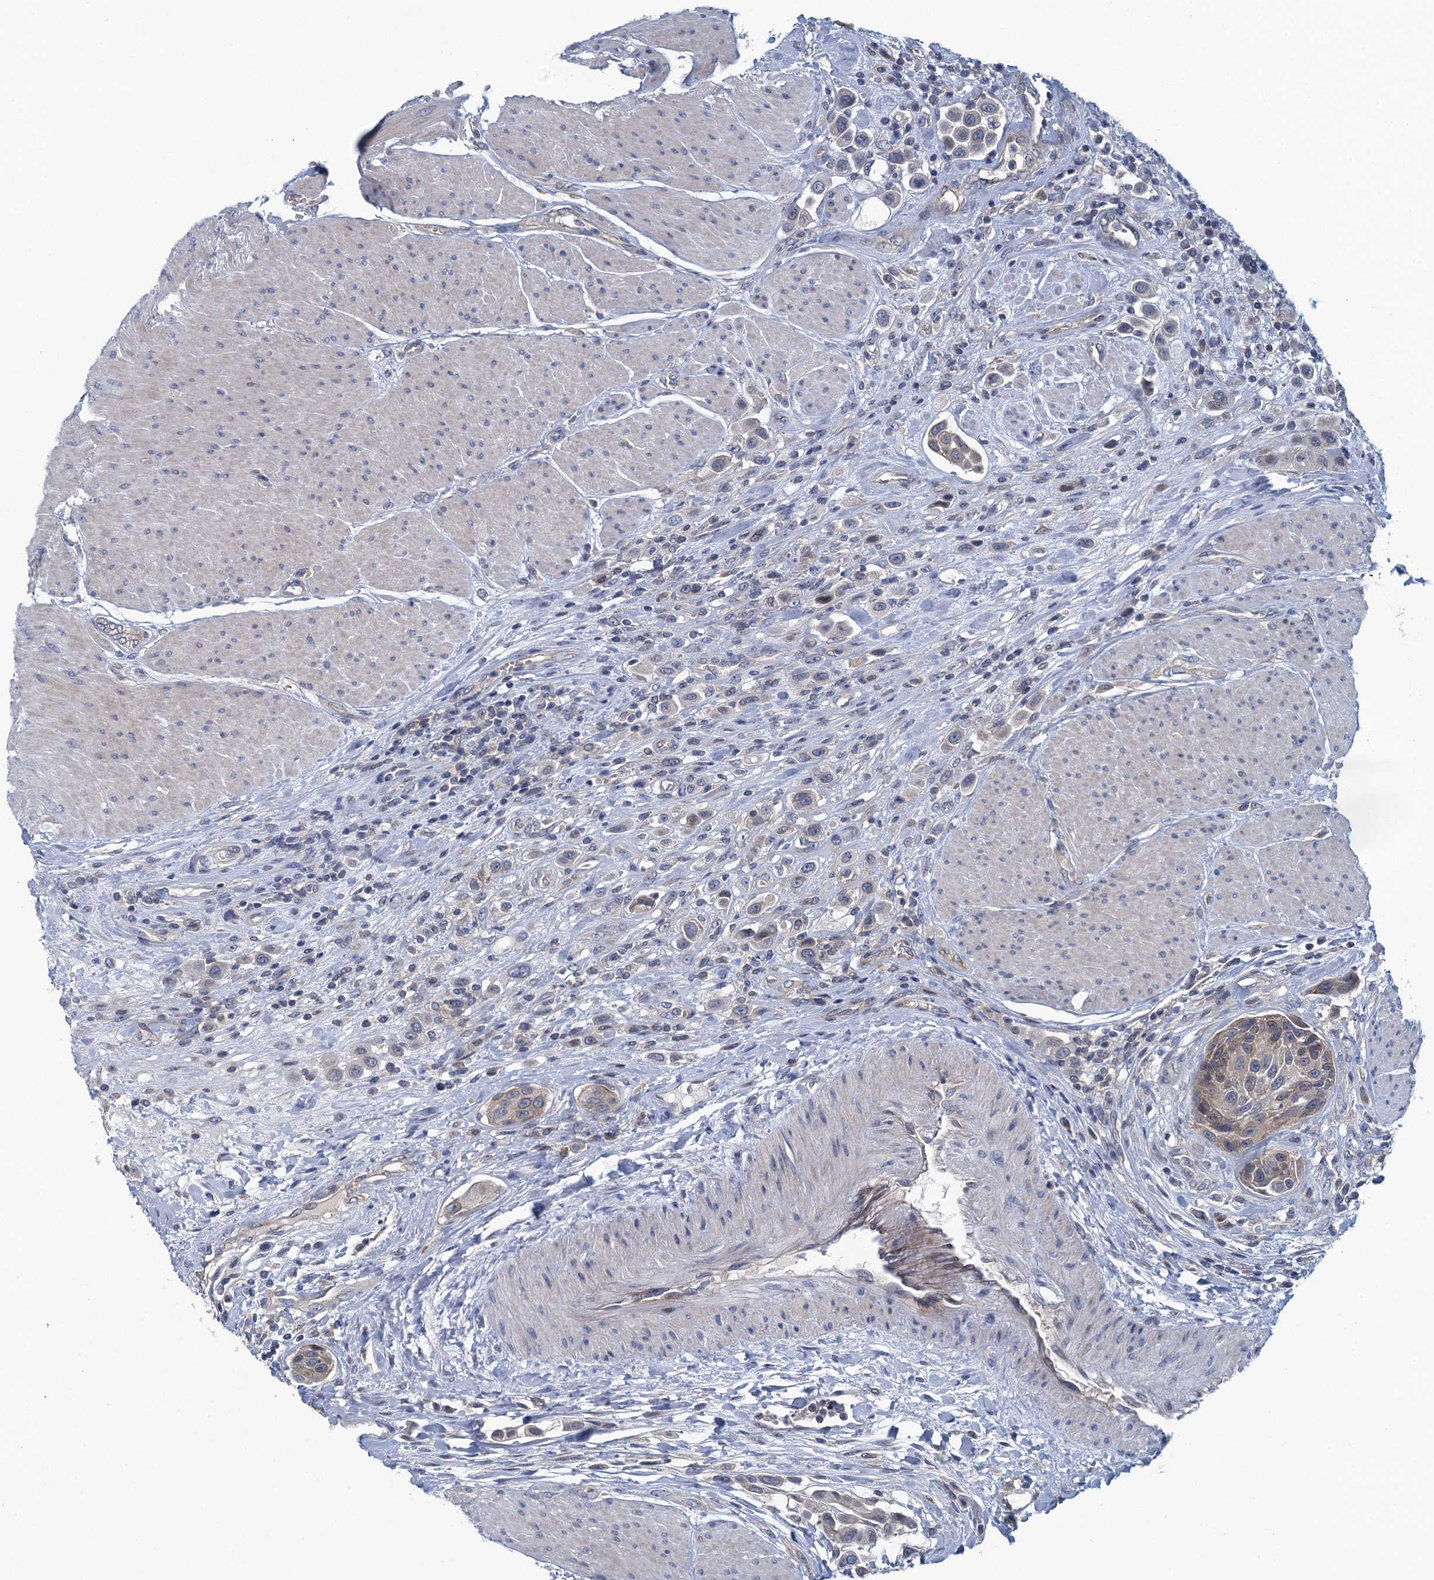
{"staining": {"intensity": "weak", "quantity": "<25%", "location": "cytoplasmic/membranous"}, "tissue": "urothelial cancer", "cell_type": "Tumor cells", "image_type": "cancer", "snomed": [{"axis": "morphology", "description": "Urothelial carcinoma, High grade"}, {"axis": "topography", "description": "Urinary bladder"}], "caption": "This is an immunohistochemistry photomicrograph of human urothelial cancer. There is no staining in tumor cells.", "gene": "NCKAP1L", "patient": {"sex": "male", "age": 50}}